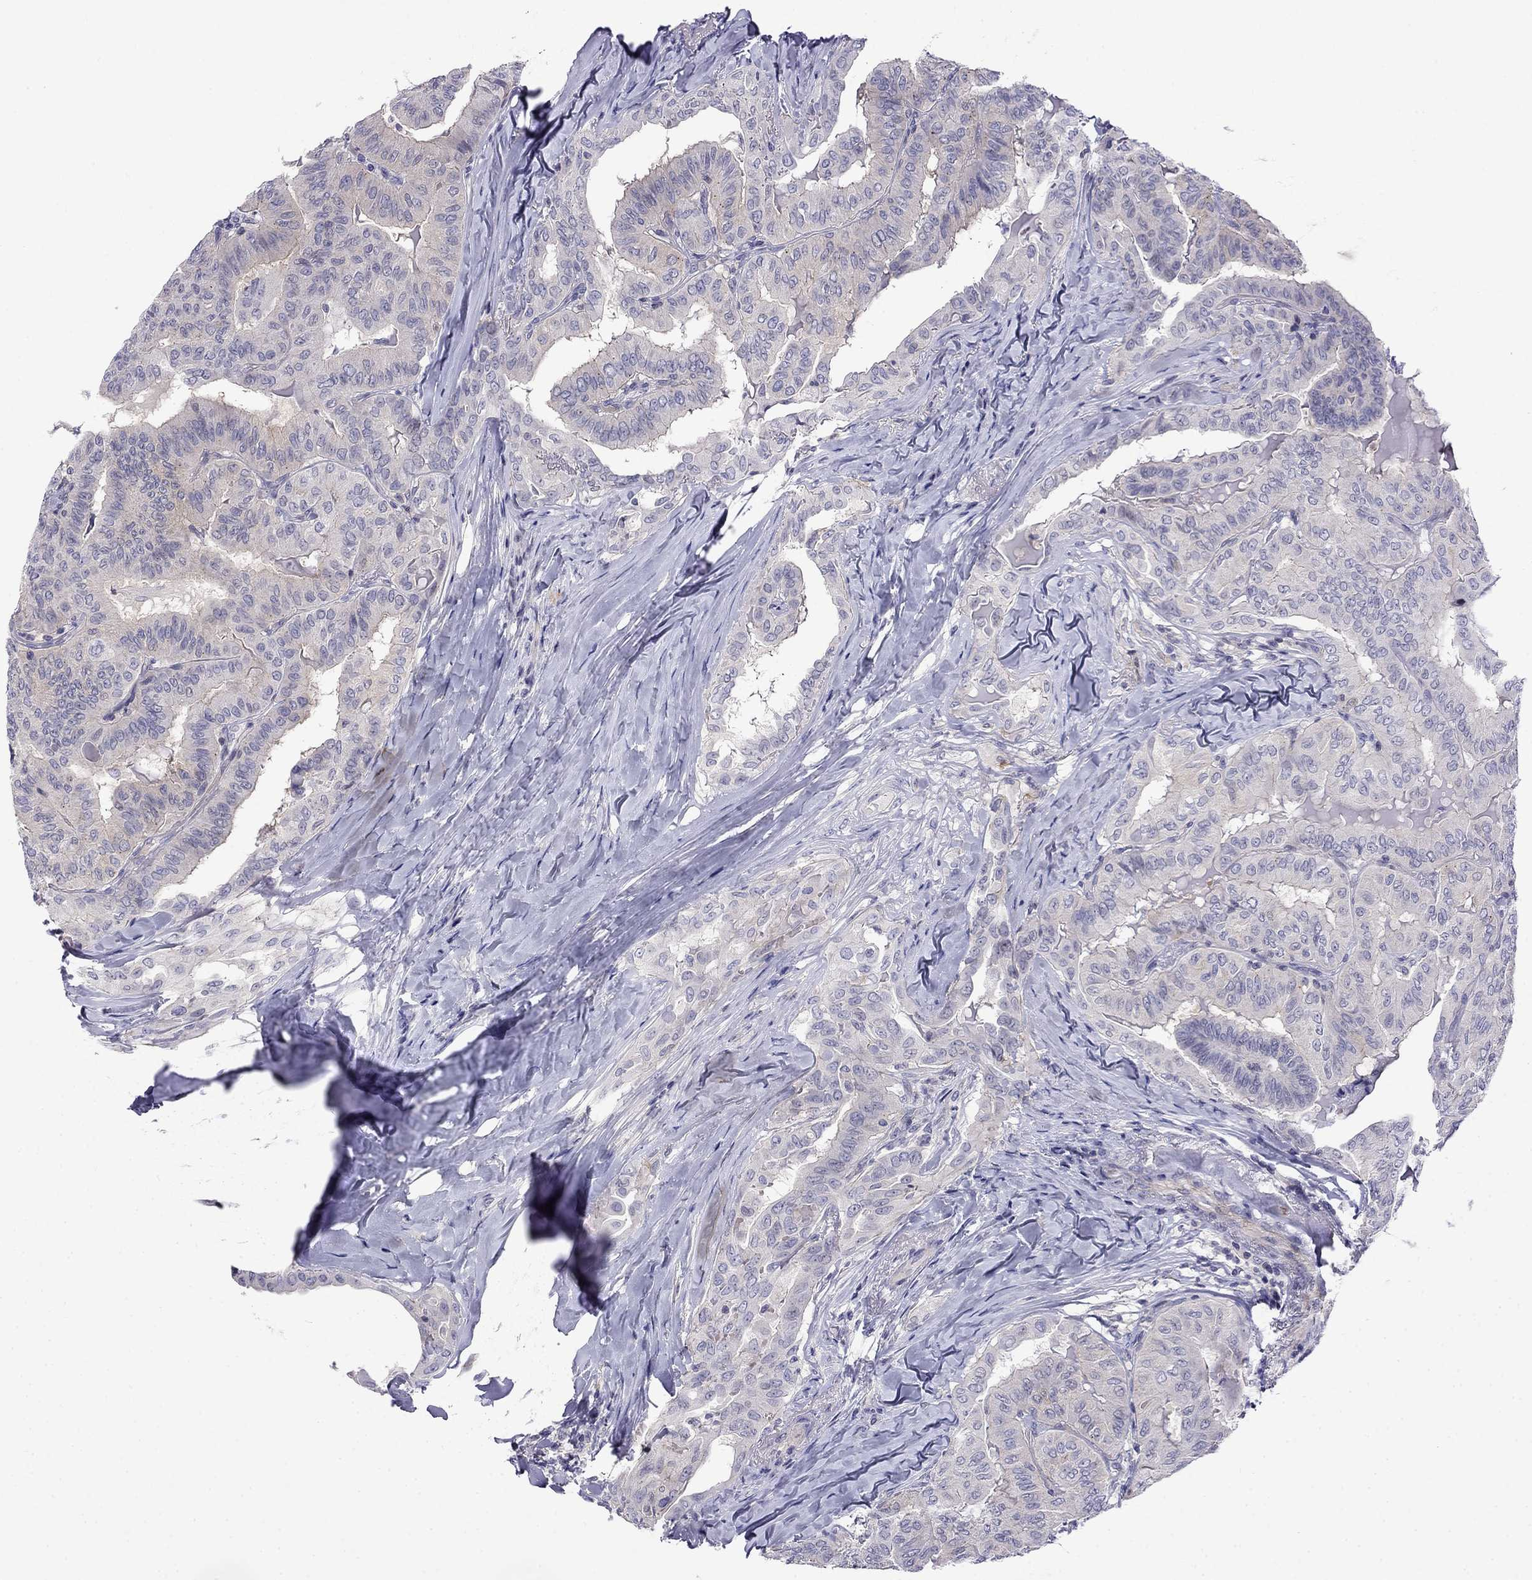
{"staining": {"intensity": "negative", "quantity": "none", "location": "none"}, "tissue": "thyroid cancer", "cell_type": "Tumor cells", "image_type": "cancer", "snomed": [{"axis": "morphology", "description": "Papillary adenocarcinoma, NOS"}, {"axis": "topography", "description": "Thyroid gland"}], "caption": "Tumor cells show no significant protein expression in thyroid papillary adenocarcinoma.", "gene": "PRR18", "patient": {"sex": "female", "age": 68}}